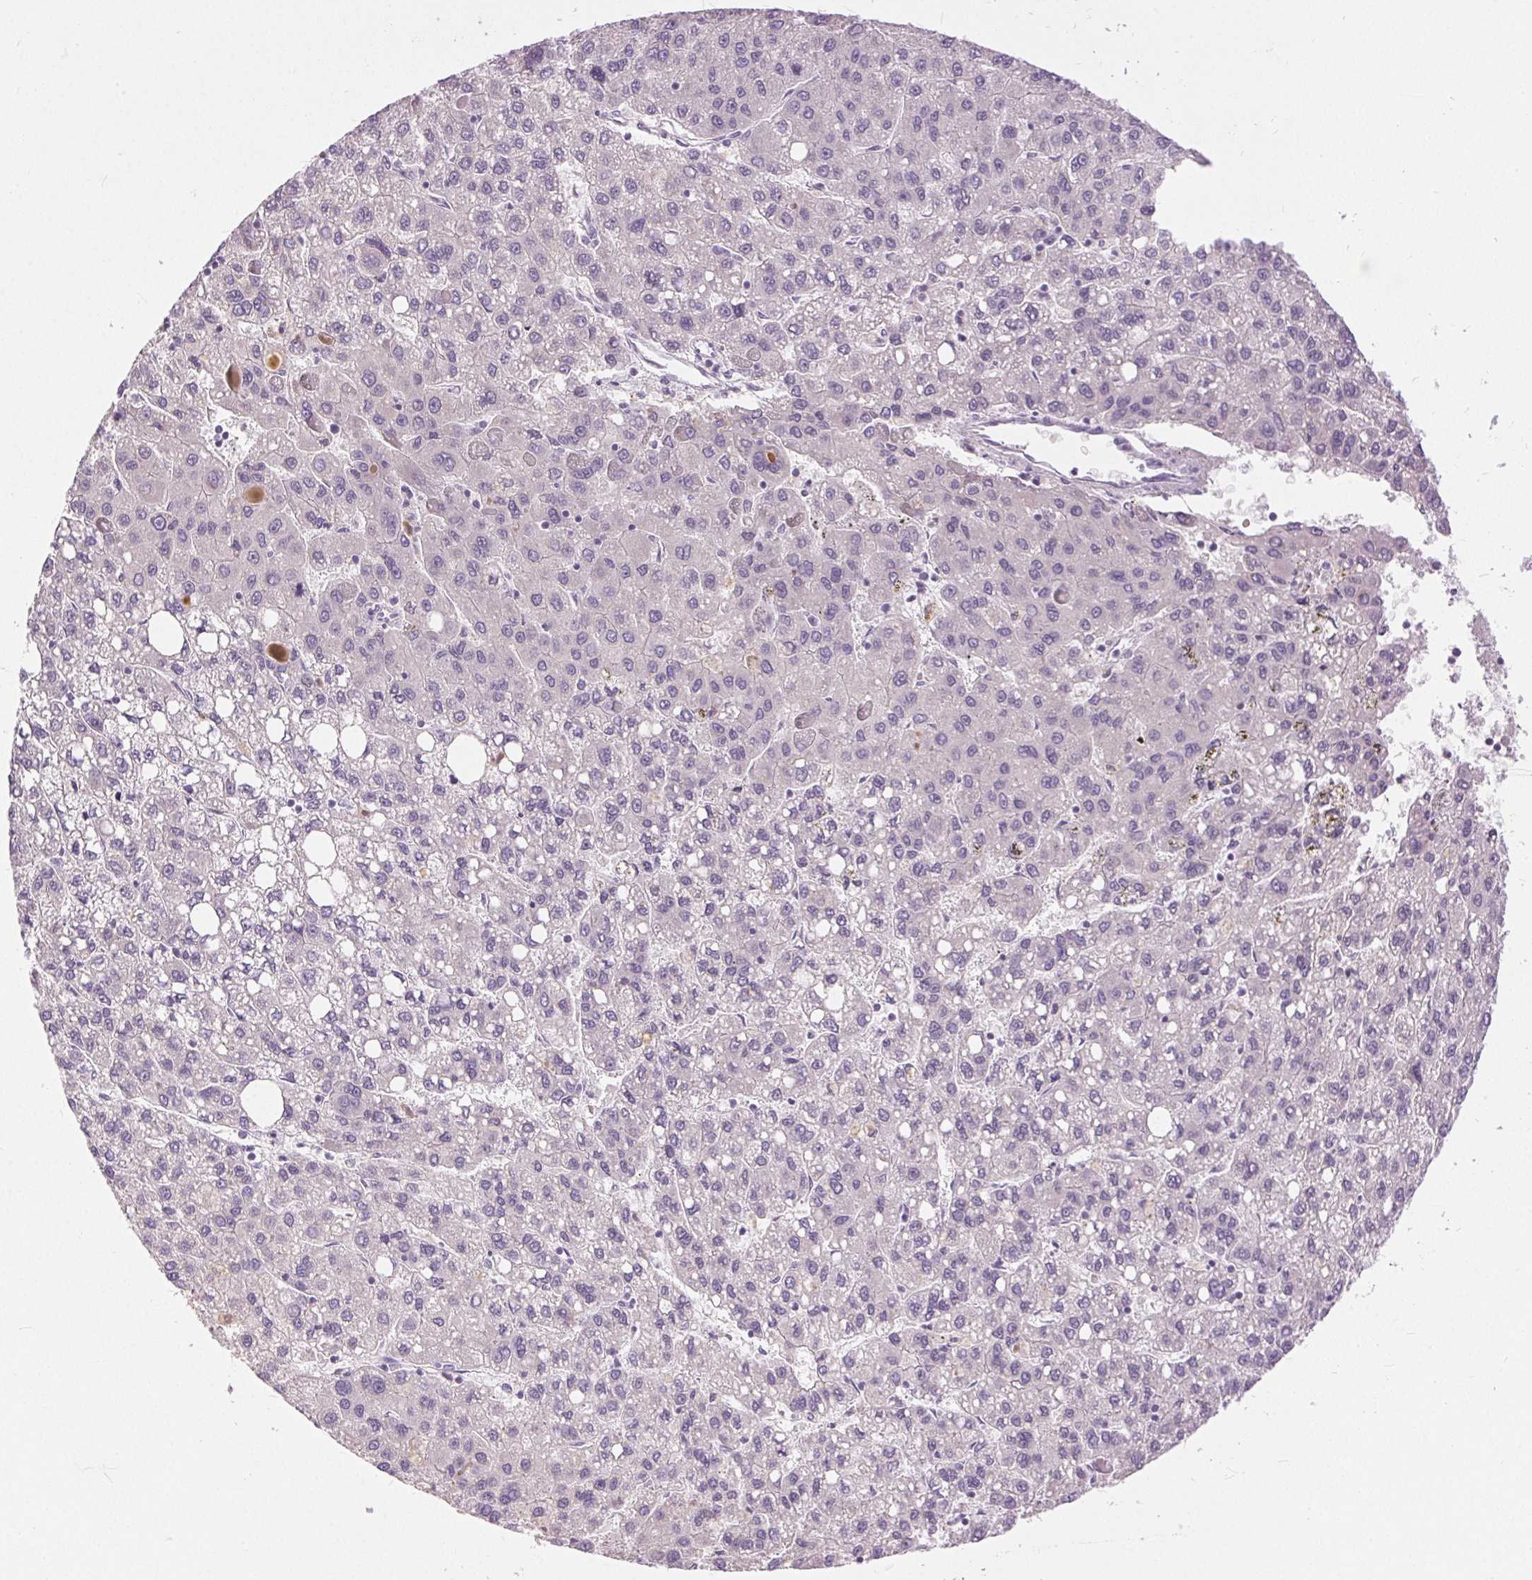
{"staining": {"intensity": "negative", "quantity": "none", "location": "none"}, "tissue": "liver cancer", "cell_type": "Tumor cells", "image_type": "cancer", "snomed": [{"axis": "morphology", "description": "Carcinoma, Hepatocellular, NOS"}, {"axis": "topography", "description": "Liver"}], "caption": "Immunohistochemistry image of neoplastic tissue: human liver cancer stained with DAB shows no significant protein staining in tumor cells.", "gene": "DSG3", "patient": {"sex": "female", "age": 82}}